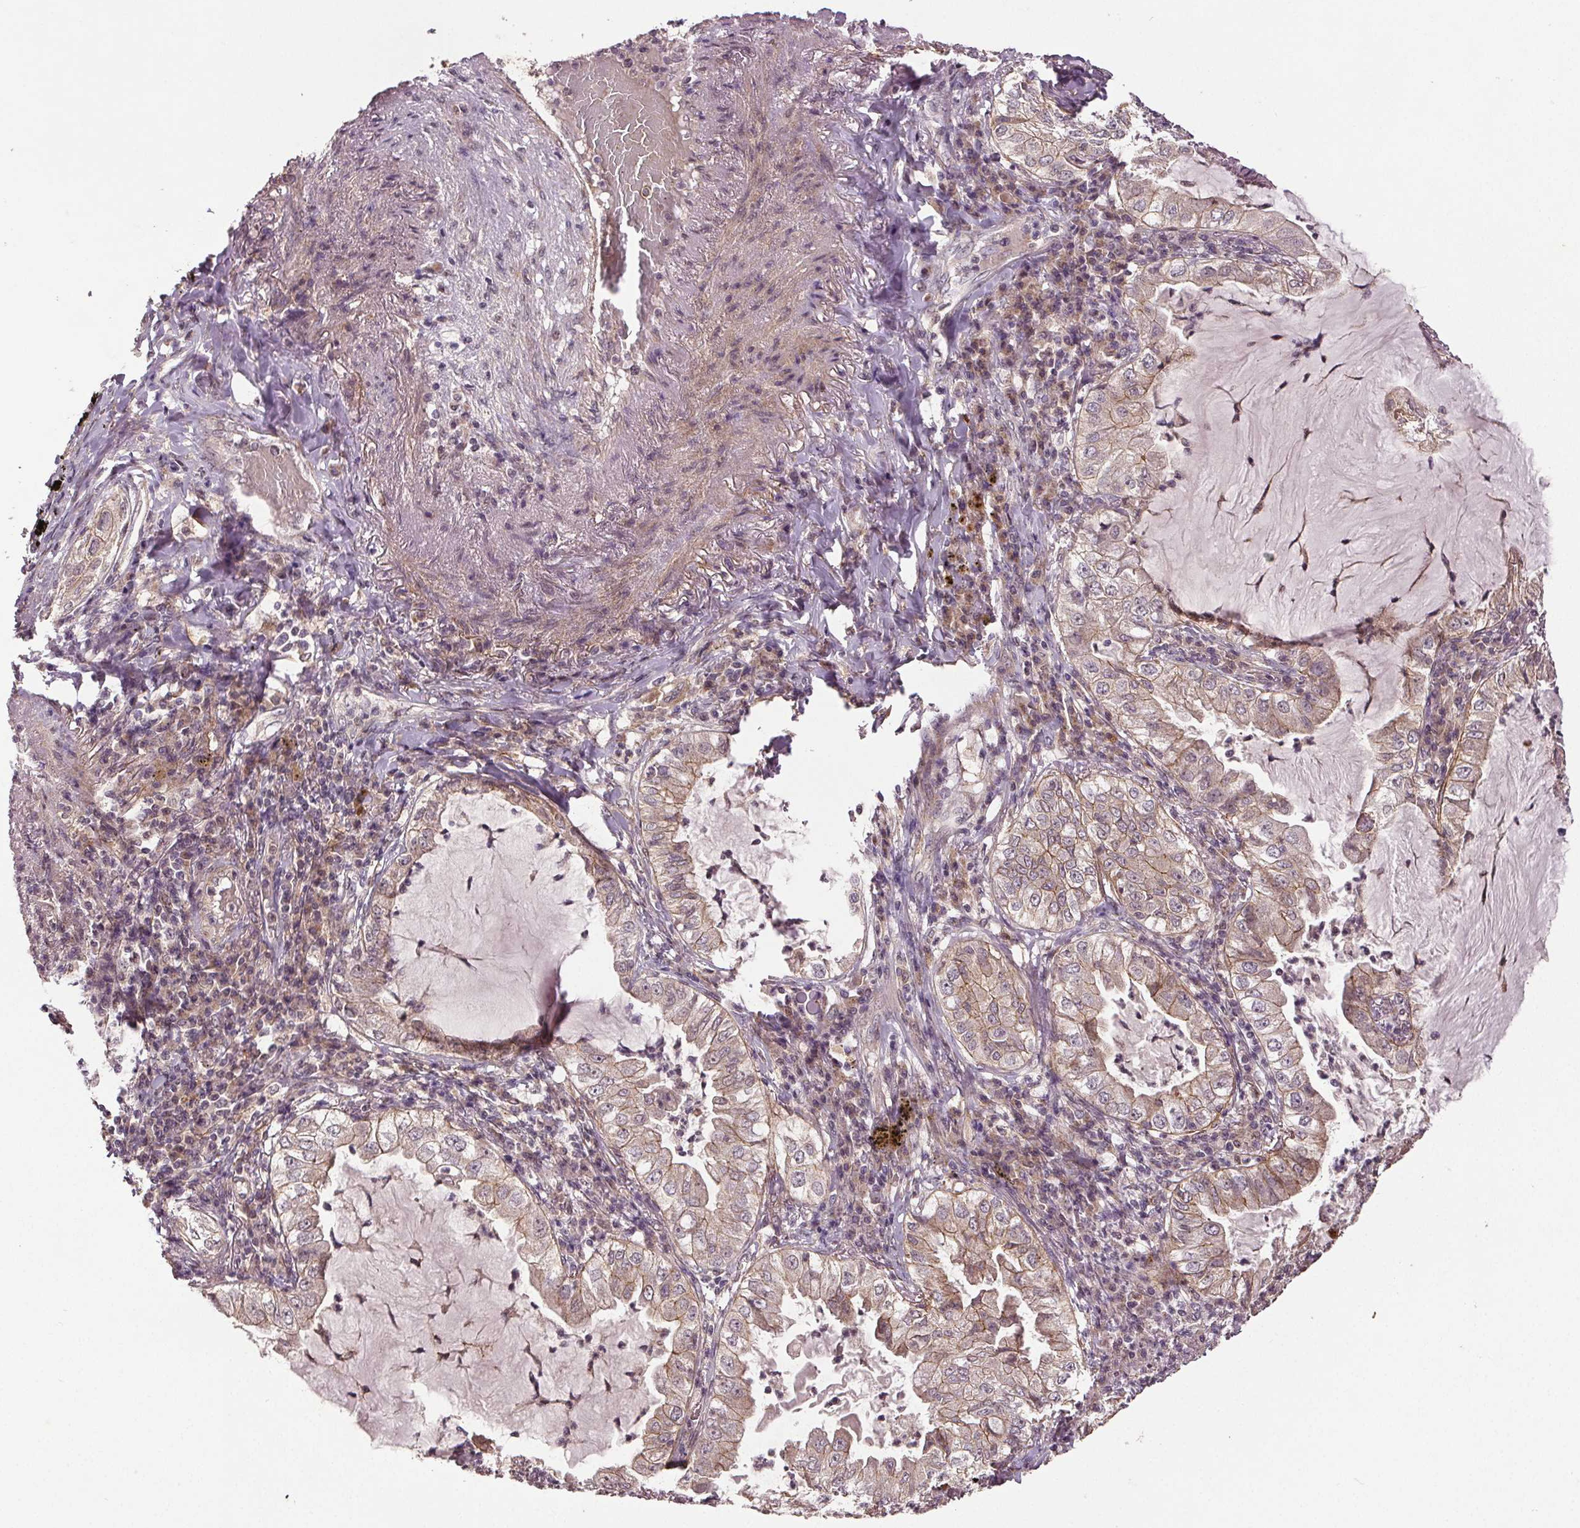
{"staining": {"intensity": "moderate", "quantity": "25%-75%", "location": "cytoplasmic/membranous"}, "tissue": "lung cancer", "cell_type": "Tumor cells", "image_type": "cancer", "snomed": [{"axis": "morphology", "description": "Adenocarcinoma, NOS"}, {"axis": "topography", "description": "Lung"}], "caption": "Moderate cytoplasmic/membranous protein staining is identified in approximately 25%-75% of tumor cells in lung cancer.", "gene": "EPHB3", "patient": {"sex": "female", "age": 73}}